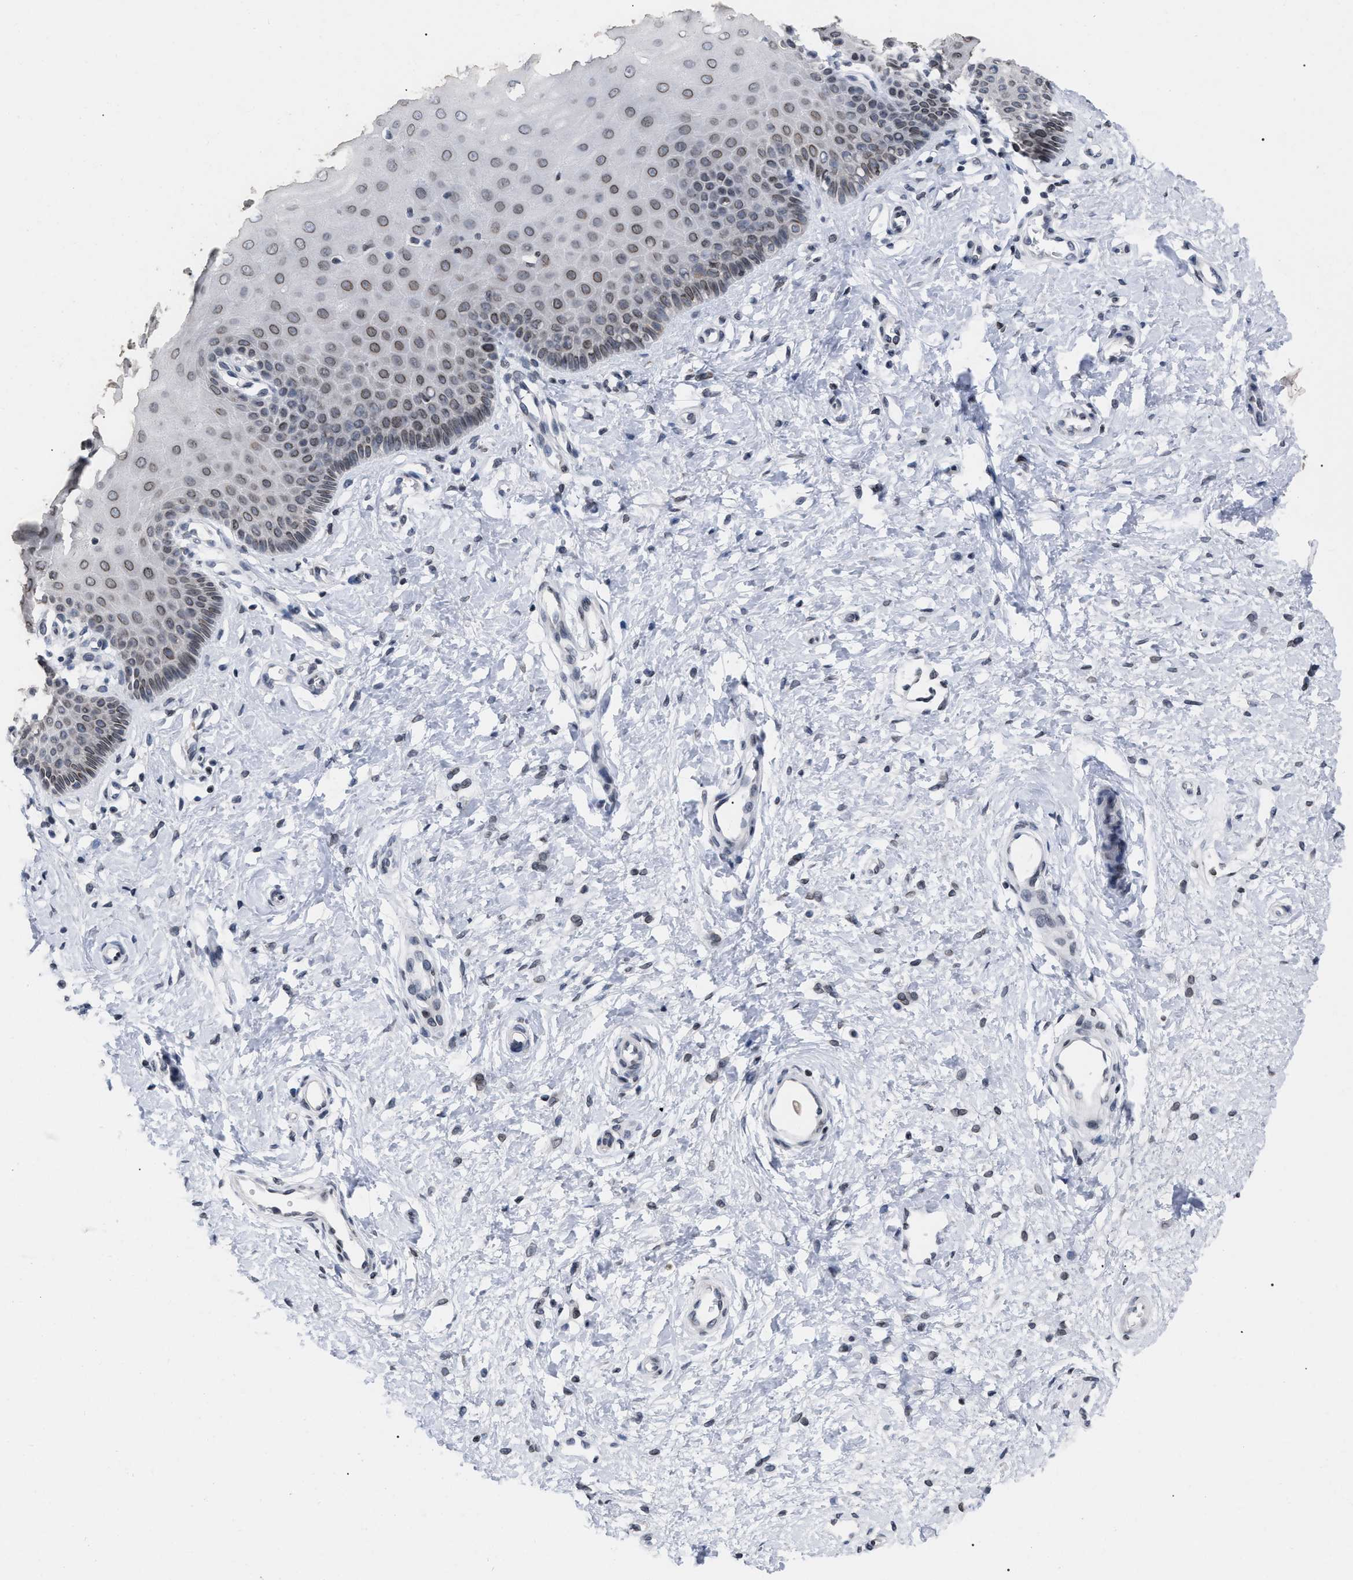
{"staining": {"intensity": "moderate", "quantity": "25%-75%", "location": "cytoplasmic/membranous,nuclear"}, "tissue": "cervix", "cell_type": "Squamous epithelial cells", "image_type": "normal", "snomed": [{"axis": "morphology", "description": "Normal tissue, NOS"}, {"axis": "topography", "description": "Cervix"}], "caption": "A photomicrograph showing moderate cytoplasmic/membranous,nuclear expression in approximately 25%-75% of squamous epithelial cells in unremarkable cervix, as visualized by brown immunohistochemical staining.", "gene": "TPR", "patient": {"sex": "female", "age": 55}}